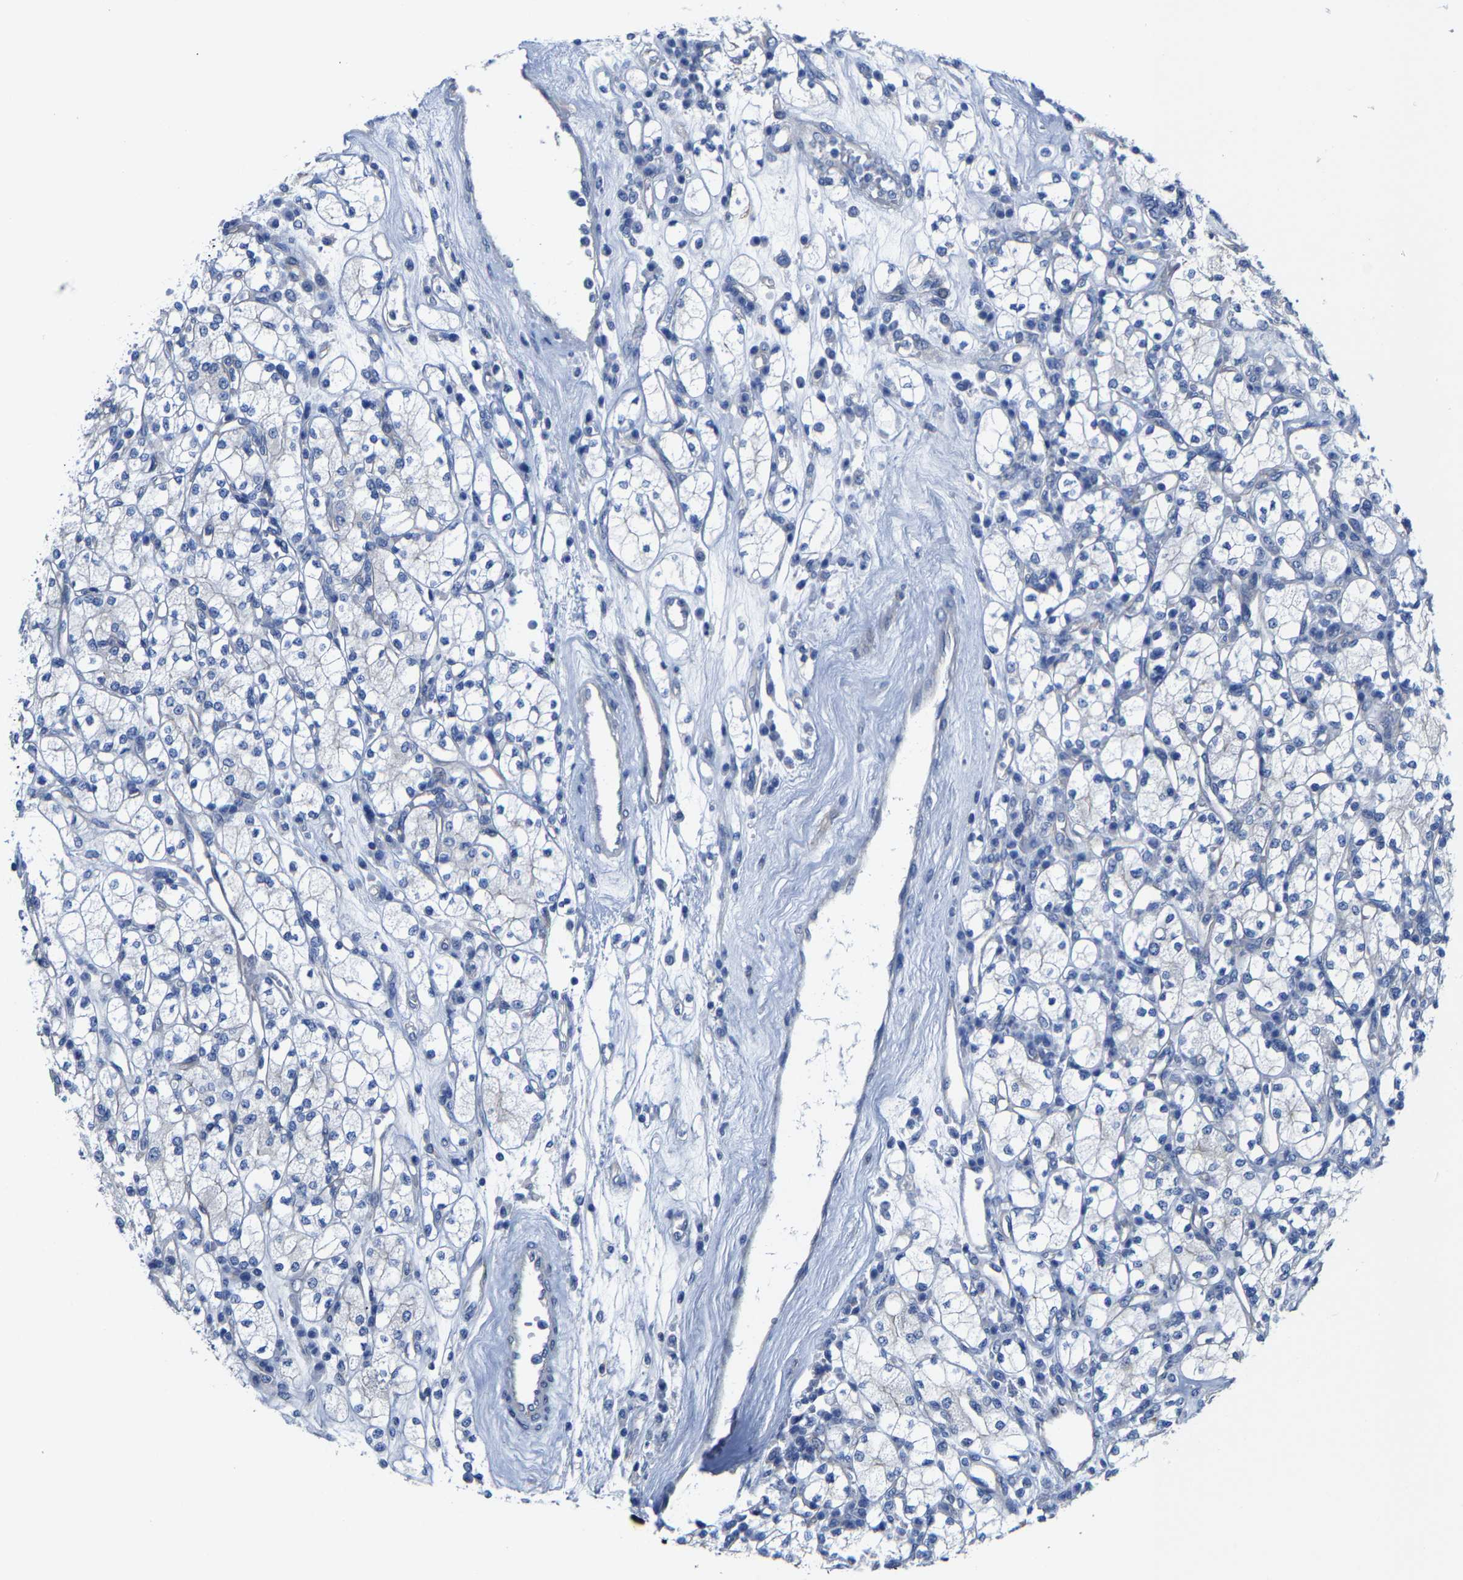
{"staining": {"intensity": "negative", "quantity": "none", "location": "none"}, "tissue": "renal cancer", "cell_type": "Tumor cells", "image_type": "cancer", "snomed": [{"axis": "morphology", "description": "Adenocarcinoma, NOS"}, {"axis": "topography", "description": "Kidney"}], "caption": "This histopathology image is of adenocarcinoma (renal) stained with IHC to label a protein in brown with the nuclei are counter-stained blue. There is no expression in tumor cells.", "gene": "DSCAM", "patient": {"sex": "male", "age": 77}}